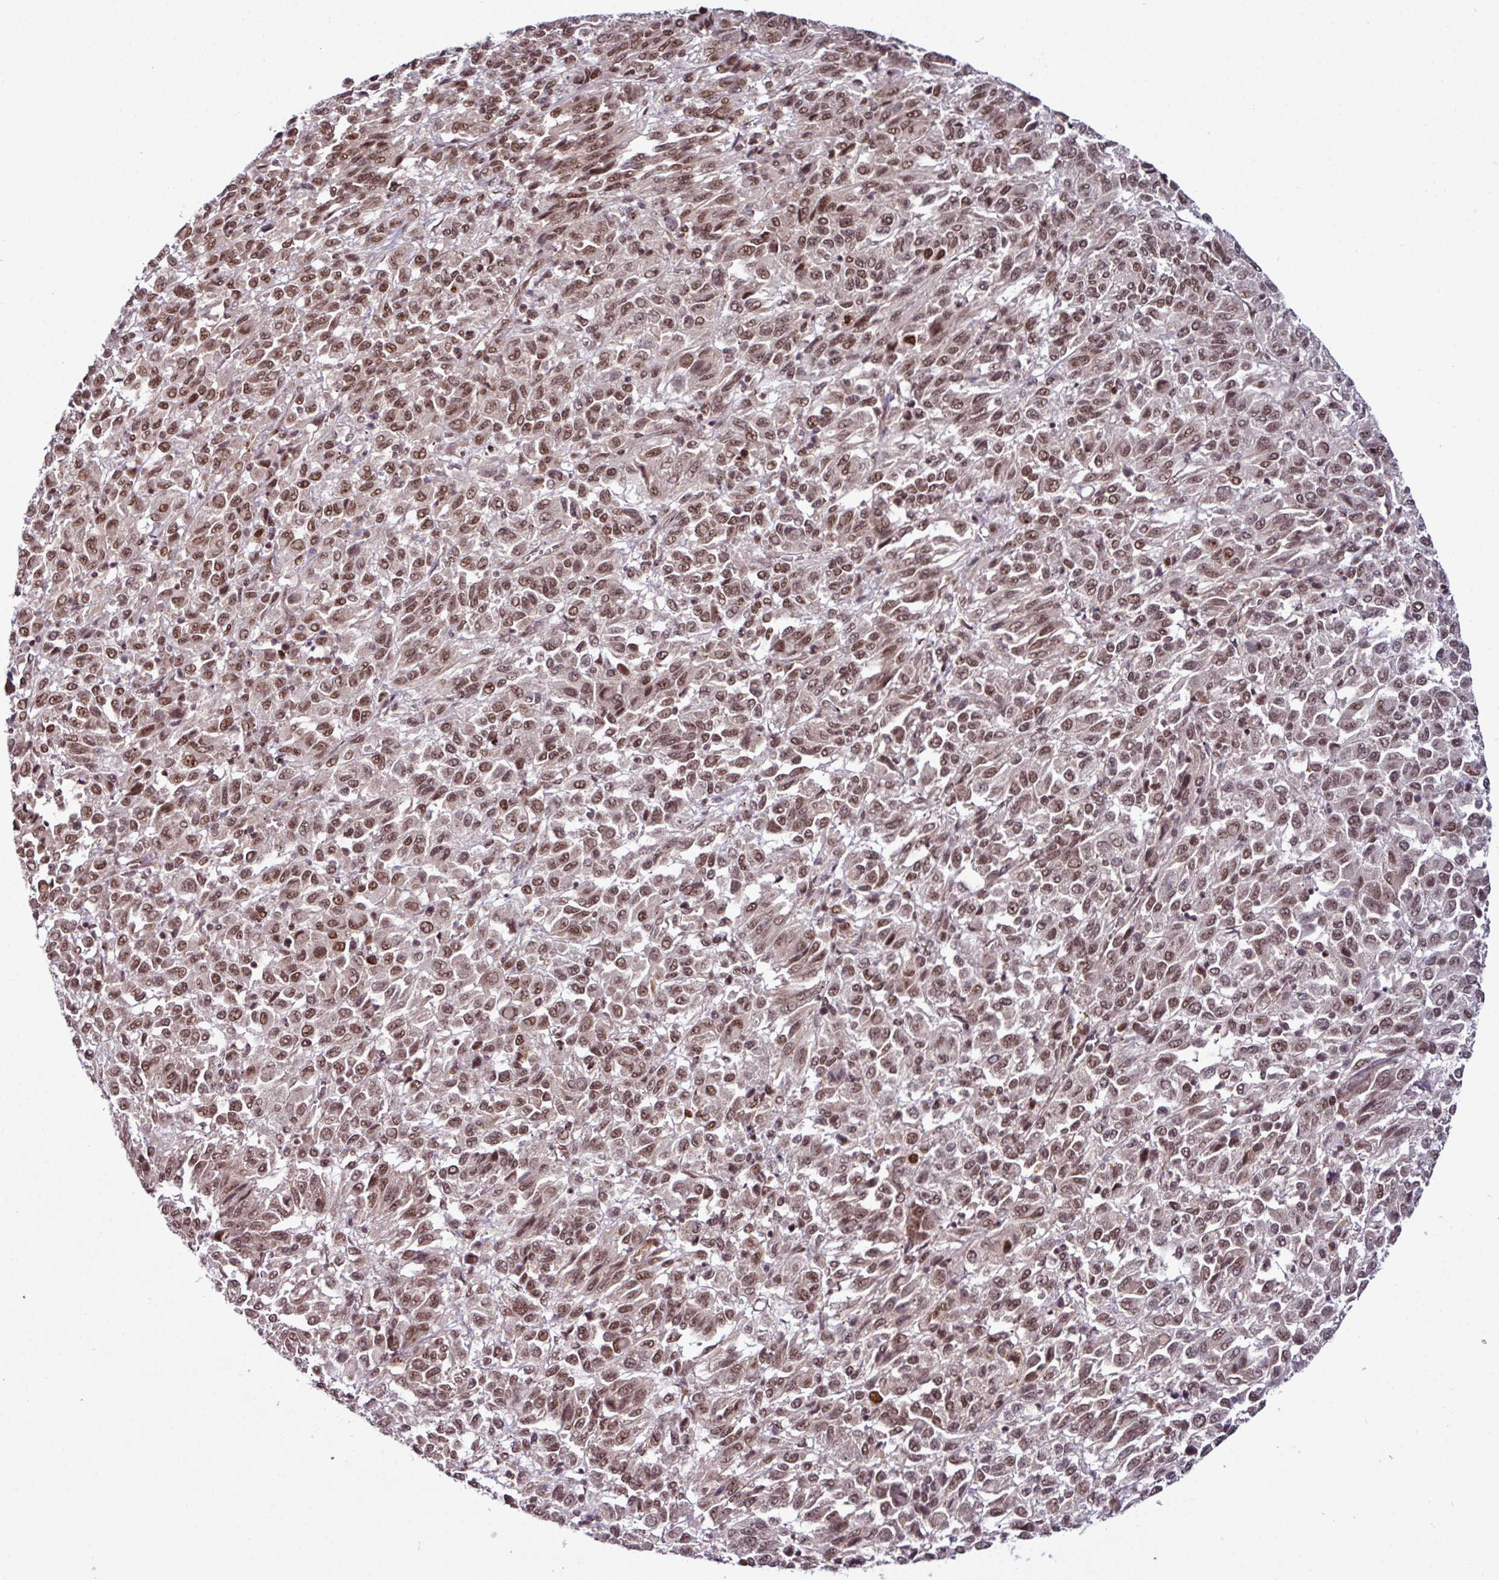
{"staining": {"intensity": "moderate", "quantity": ">75%", "location": "nuclear"}, "tissue": "melanoma", "cell_type": "Tumor cells", "image_type": "cancer", "snomed": [{"axis": "morphology", "description": "Malignant melanoma, Metastatic site"}, {"axis": "topography", "description": "Lung"}], "caption": "DAB immunohistochemical staining of human malignant melanoma (metastatic site) shows moderate nuclear protein staining in approximately >75% of tumor cells. (Brightfield microscopy of DAB IHC at high magnification).", "gene": "MORF4L2", "patient": {"sex": "male", "age": 64}}